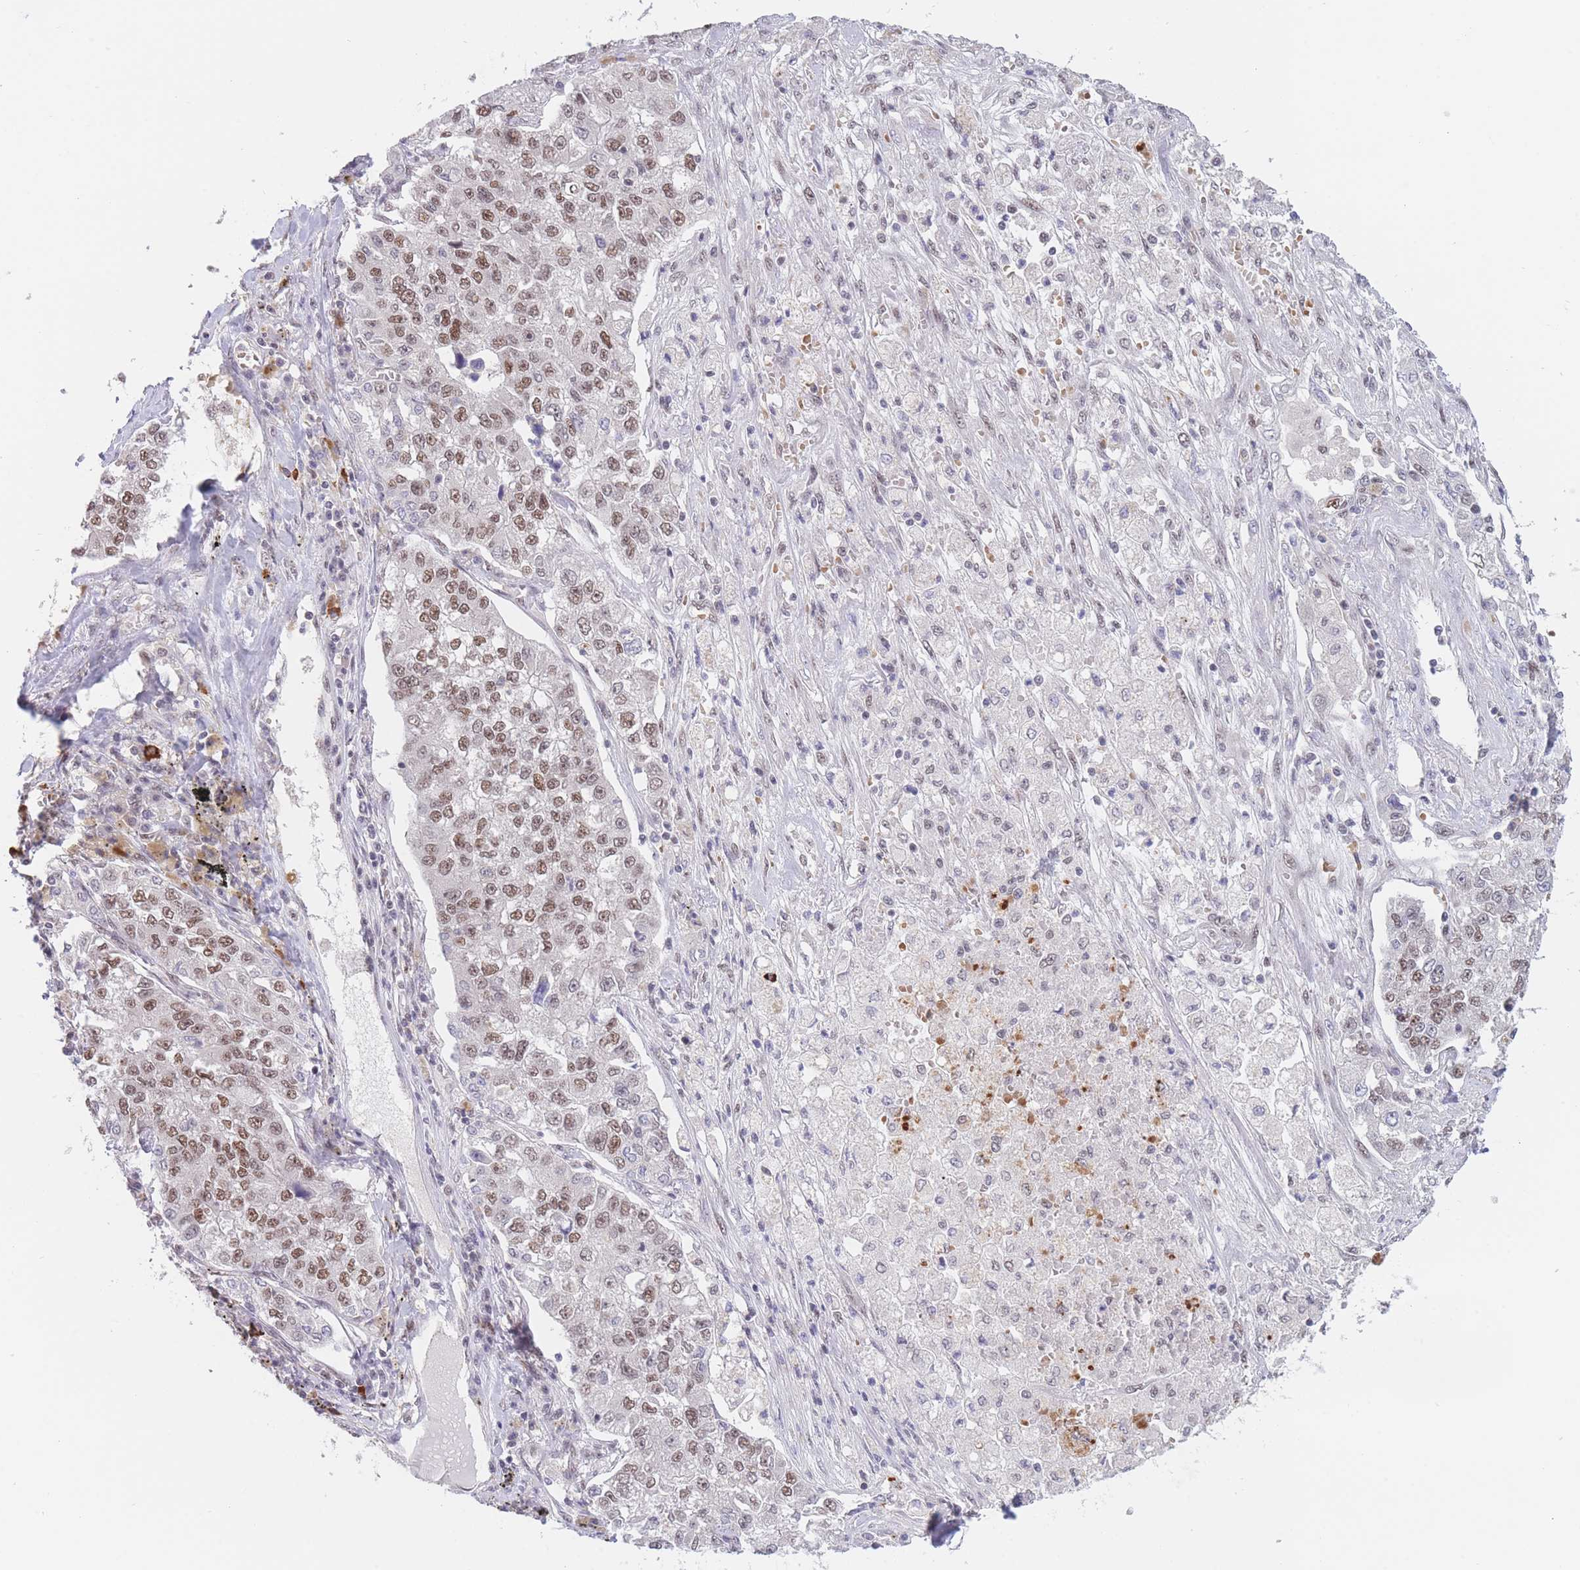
{"staining": {"intensity": "moderate", "quantity": ">75%", "location": "nuclear"}, "tissue": "lung cancer", "cell_type": "Tumor cells", "image_type": "cancer", "snomed": [{"axis": "morphology", "description": "Adenocarcinoma, NOS"}, {"axis": "topography", "description": "Lung"}], "caption": "Immunohistochemical staining of lung adenocarcinoma demonstrates moderate nuclear protein staining in approximately >75% of tumor cells.", "gene": "SMAD9", "patient": {"sex": "male", "age": 49}}